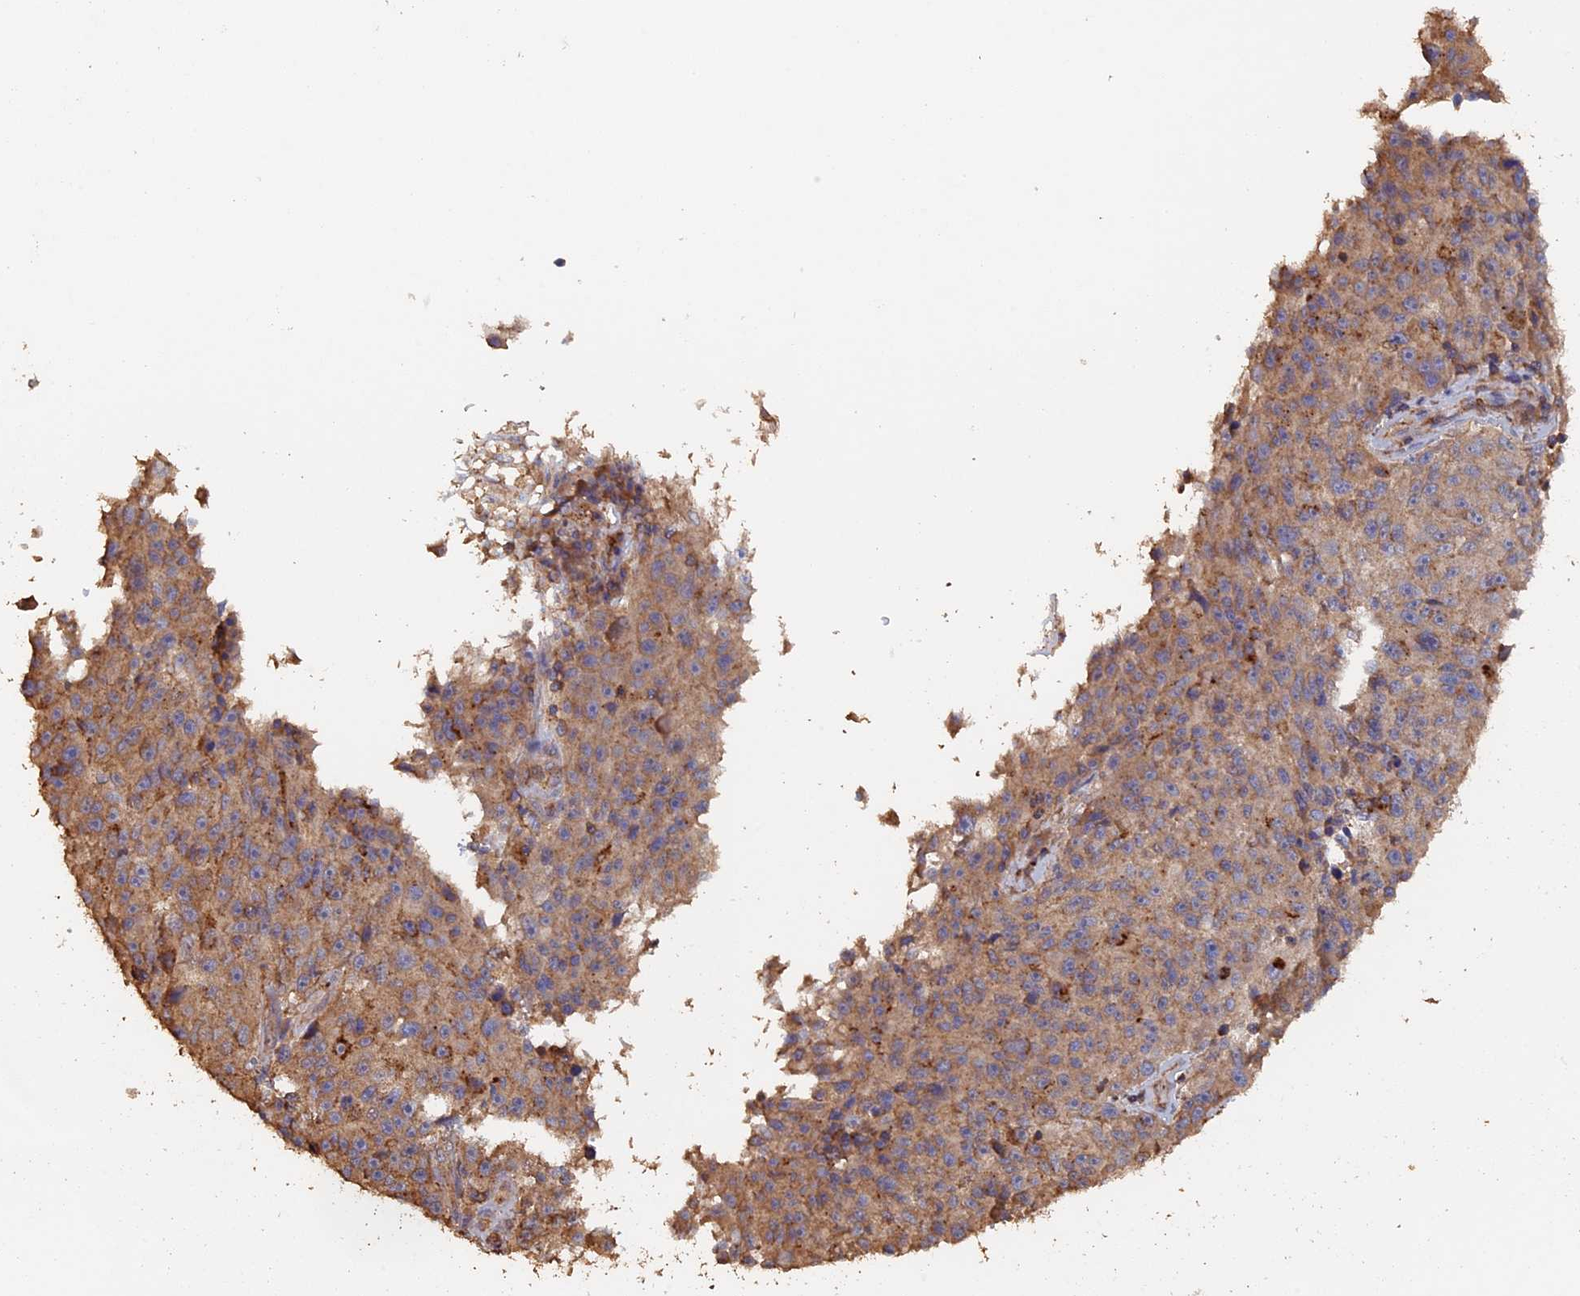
{"staining": {"intensity": "weak", "quantity": ">75%", "location": "cytoplasmic/membranous"}, "tissue": "melanoma", "cell_type": "Tumor cells", "image_type": "cancer", "snomed": [{"axis": "morphology", "description": "Malignant melanoma, NOS"}, {"axis": "topography", "description": "Skin"}], "caption": "The photomicrograph displays a brown stain indicating the presence of a protein in the cytoplasmic/membranous of tumor cells in melanoma. (DAB (3,3'-diaminobenzidine) IHC with brightfield microscopy, high magnification).", "gene": "PIGQ", "patient": {"sex": "male", "age": 53}}